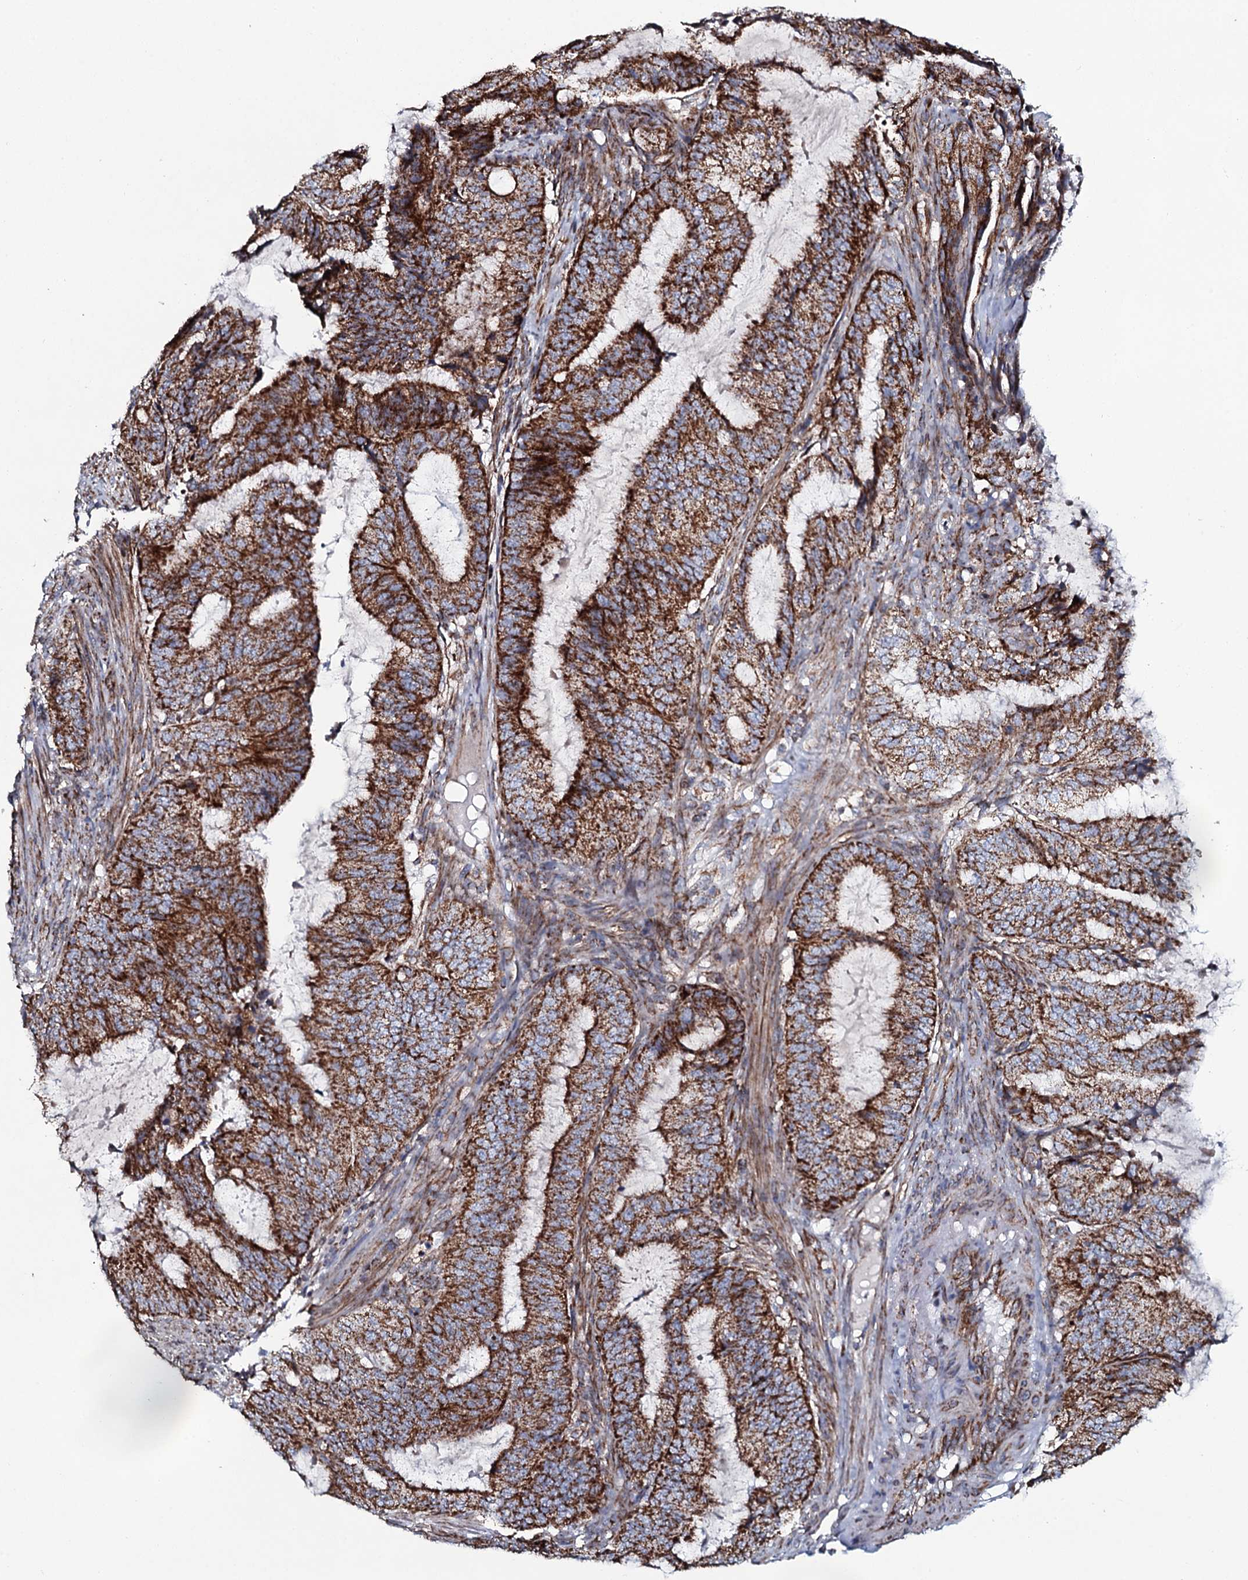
{"staining": {"intensity": "strong", "quantity": ">75%", "location": "cytoplasmic/membranous"}, "tissue": "endometrial cancer", "cell_type": "Tumor cells", "image_type": "cancer", "snomed": [{"axis": "morphology", "description": "Adenocarcinoma, NOS"}, {"axis": "topography", "description": "Endometrium"}], "caption": "An IHC photomicrograph of neoplastic tissue is shown. Protein staining in brown highlights strong cytoplasmic/membranous positivity in endometrial cancer within tumor cells.", "gene": "EVC2", "patient": {"sex": "female", "age": 51}}